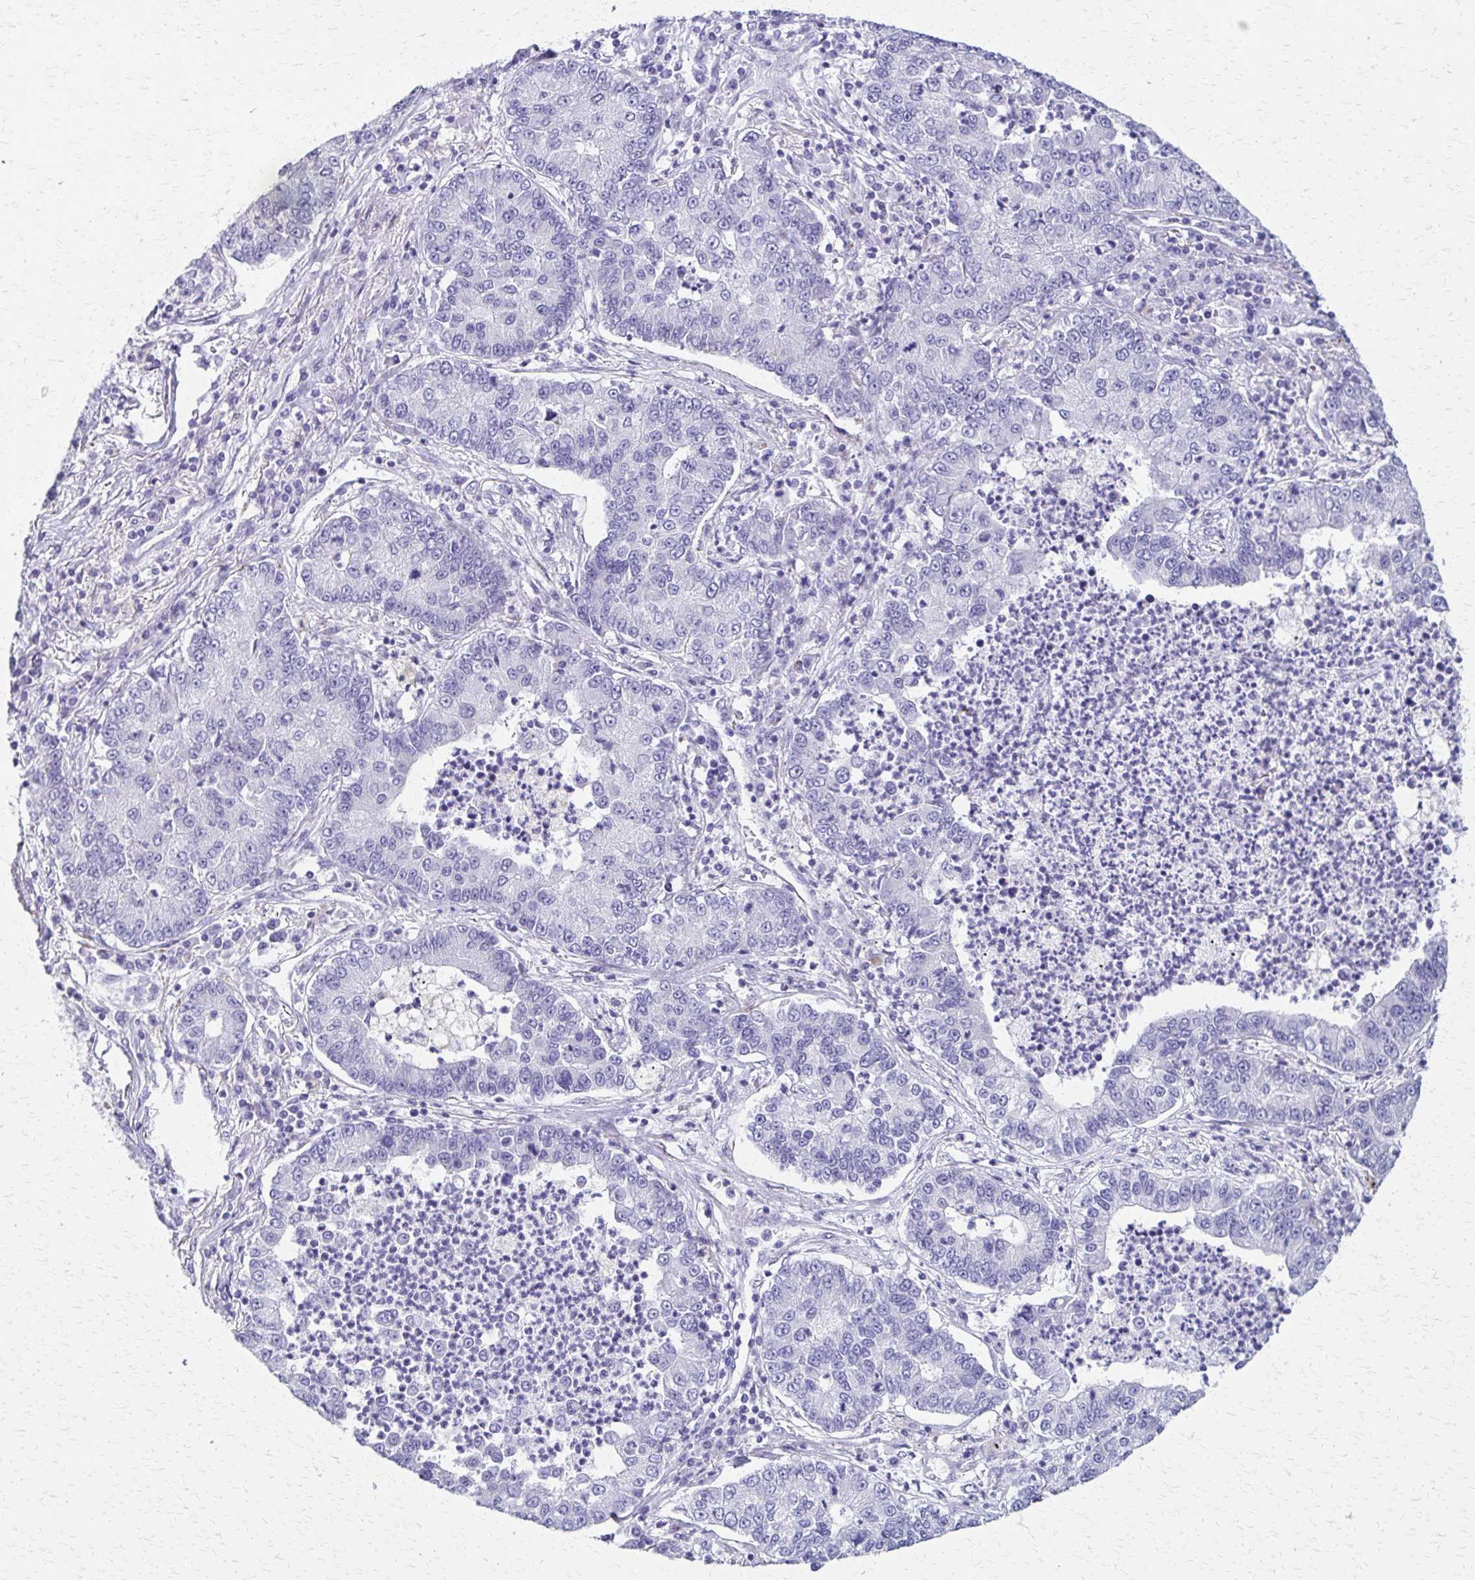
{"staining": {"intensity": "negative", "quantity": "none", "location": "none"}, "tissue": "lung cancer", "cell_type": "Tumor cells", "image_type": "cancer", "snomed": [{"axis": "morphology", "description": "Adenocarcinoma, NOS"}, {"axis": "topography", "description": "Lung"}], "caption": "Tumor cells show no significant protein positivity in lung cancer. (Stains: DAB (3,3'-diaminobenzidine) immunohistochemistry (IHC) with hematoxylin counter stain, Microscopy: brightfield microscopy at high magnification).", "gene": "ZSCAN5B", "patient": {"sex": "female", "age": 57}}